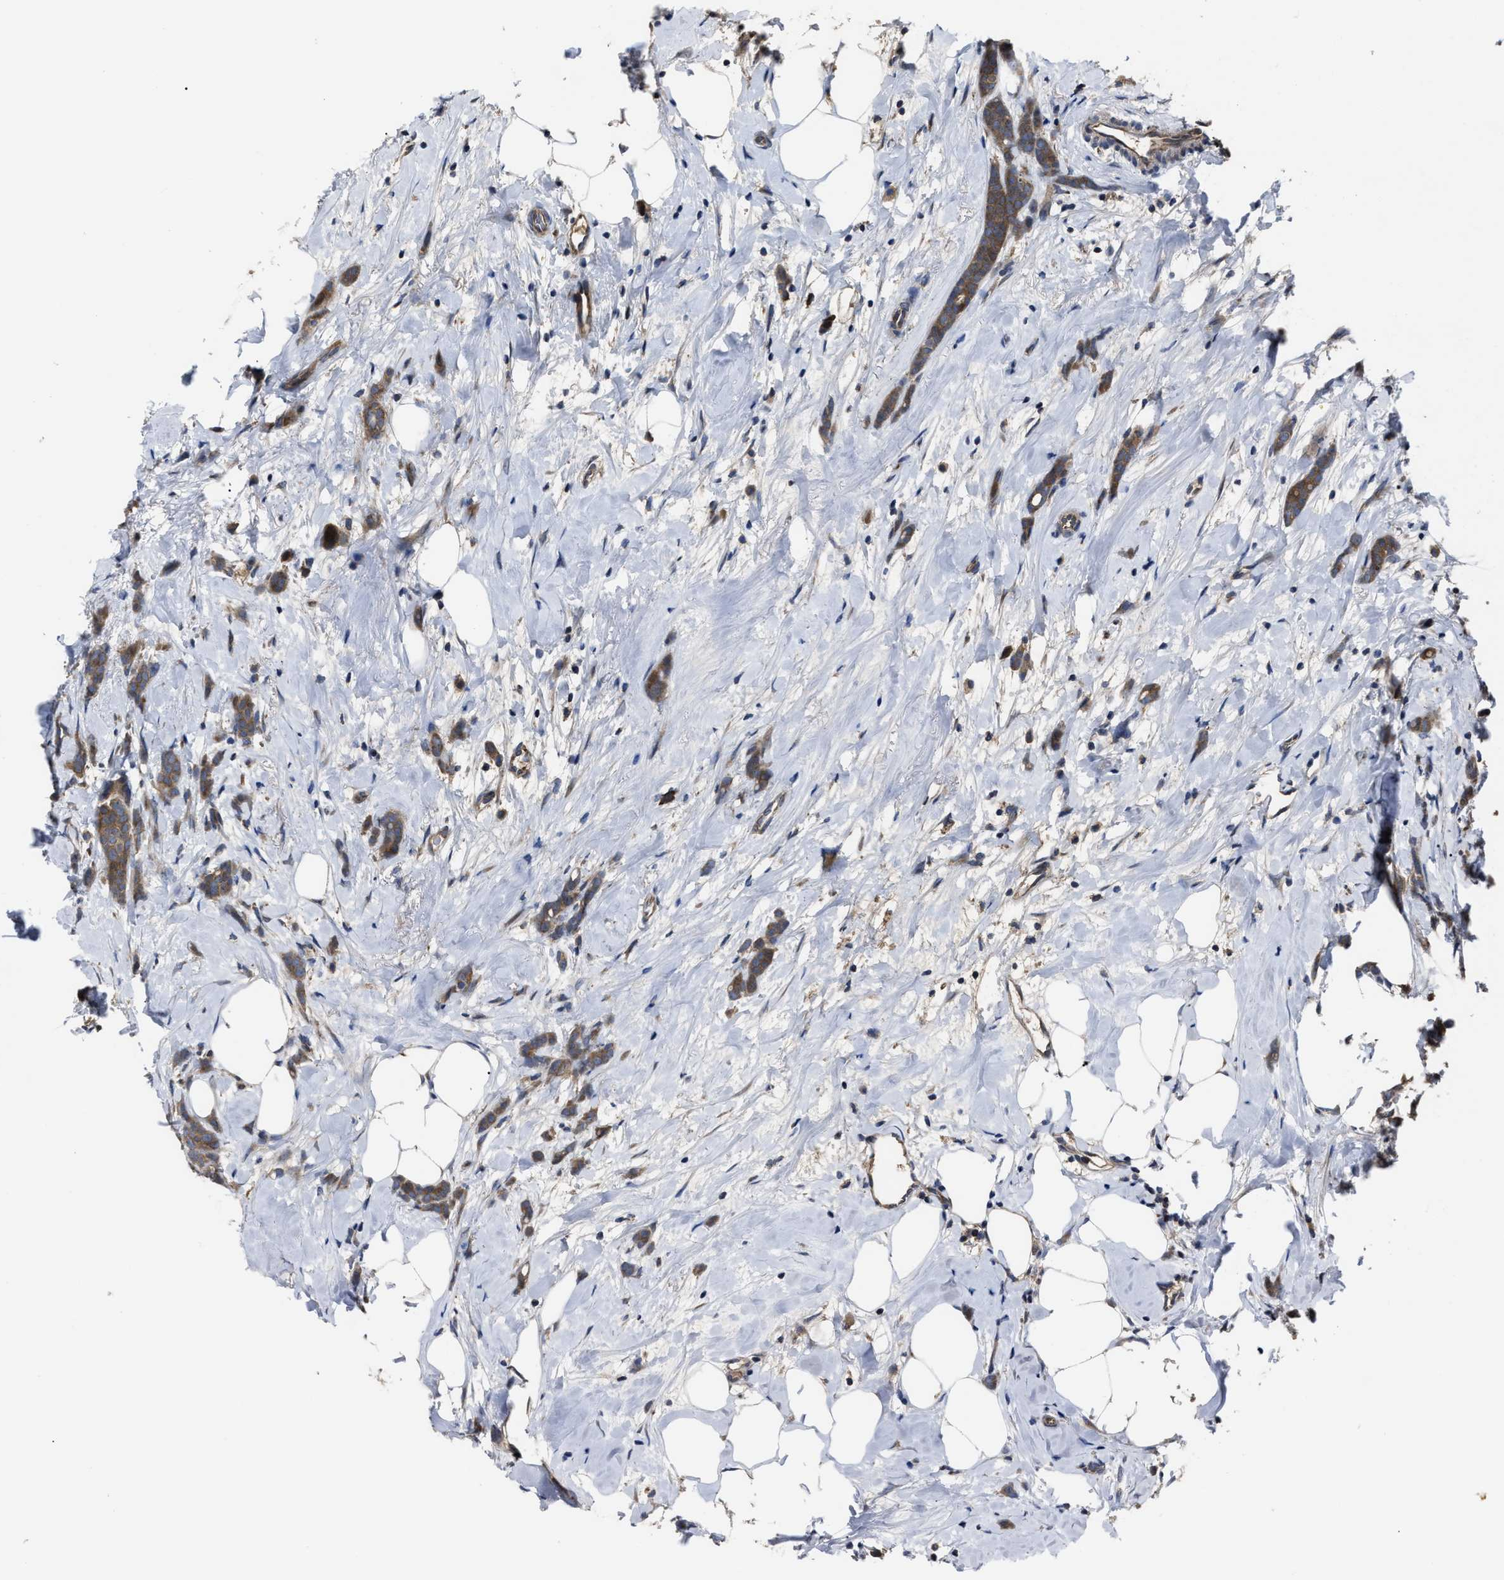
{"staining": {"intensity": "moderate", "quantity": ">75%", "location": "cytoplasmic/membranous"}, "tissue": "breast cancer", "cell_type": "Tumor cells", "image_type": "cancer", "snomed": [{"axis": "morphology", "description": "Lobular carcinoma, in situ"}, {"axis": "morphology", "description": "Lobular carcinoma"}, {"axis": "topography", "description": "Breast"}], "caption": "The image reveals a brown stain indicating the presence of a protein in the cytoplasmic/membranous of tumor cells in breast cancer. Ihc stains the protein in brown and the nuclei are stained blue.", "gene": "PASK", "patient": {"sex": "female", "age": 41}}